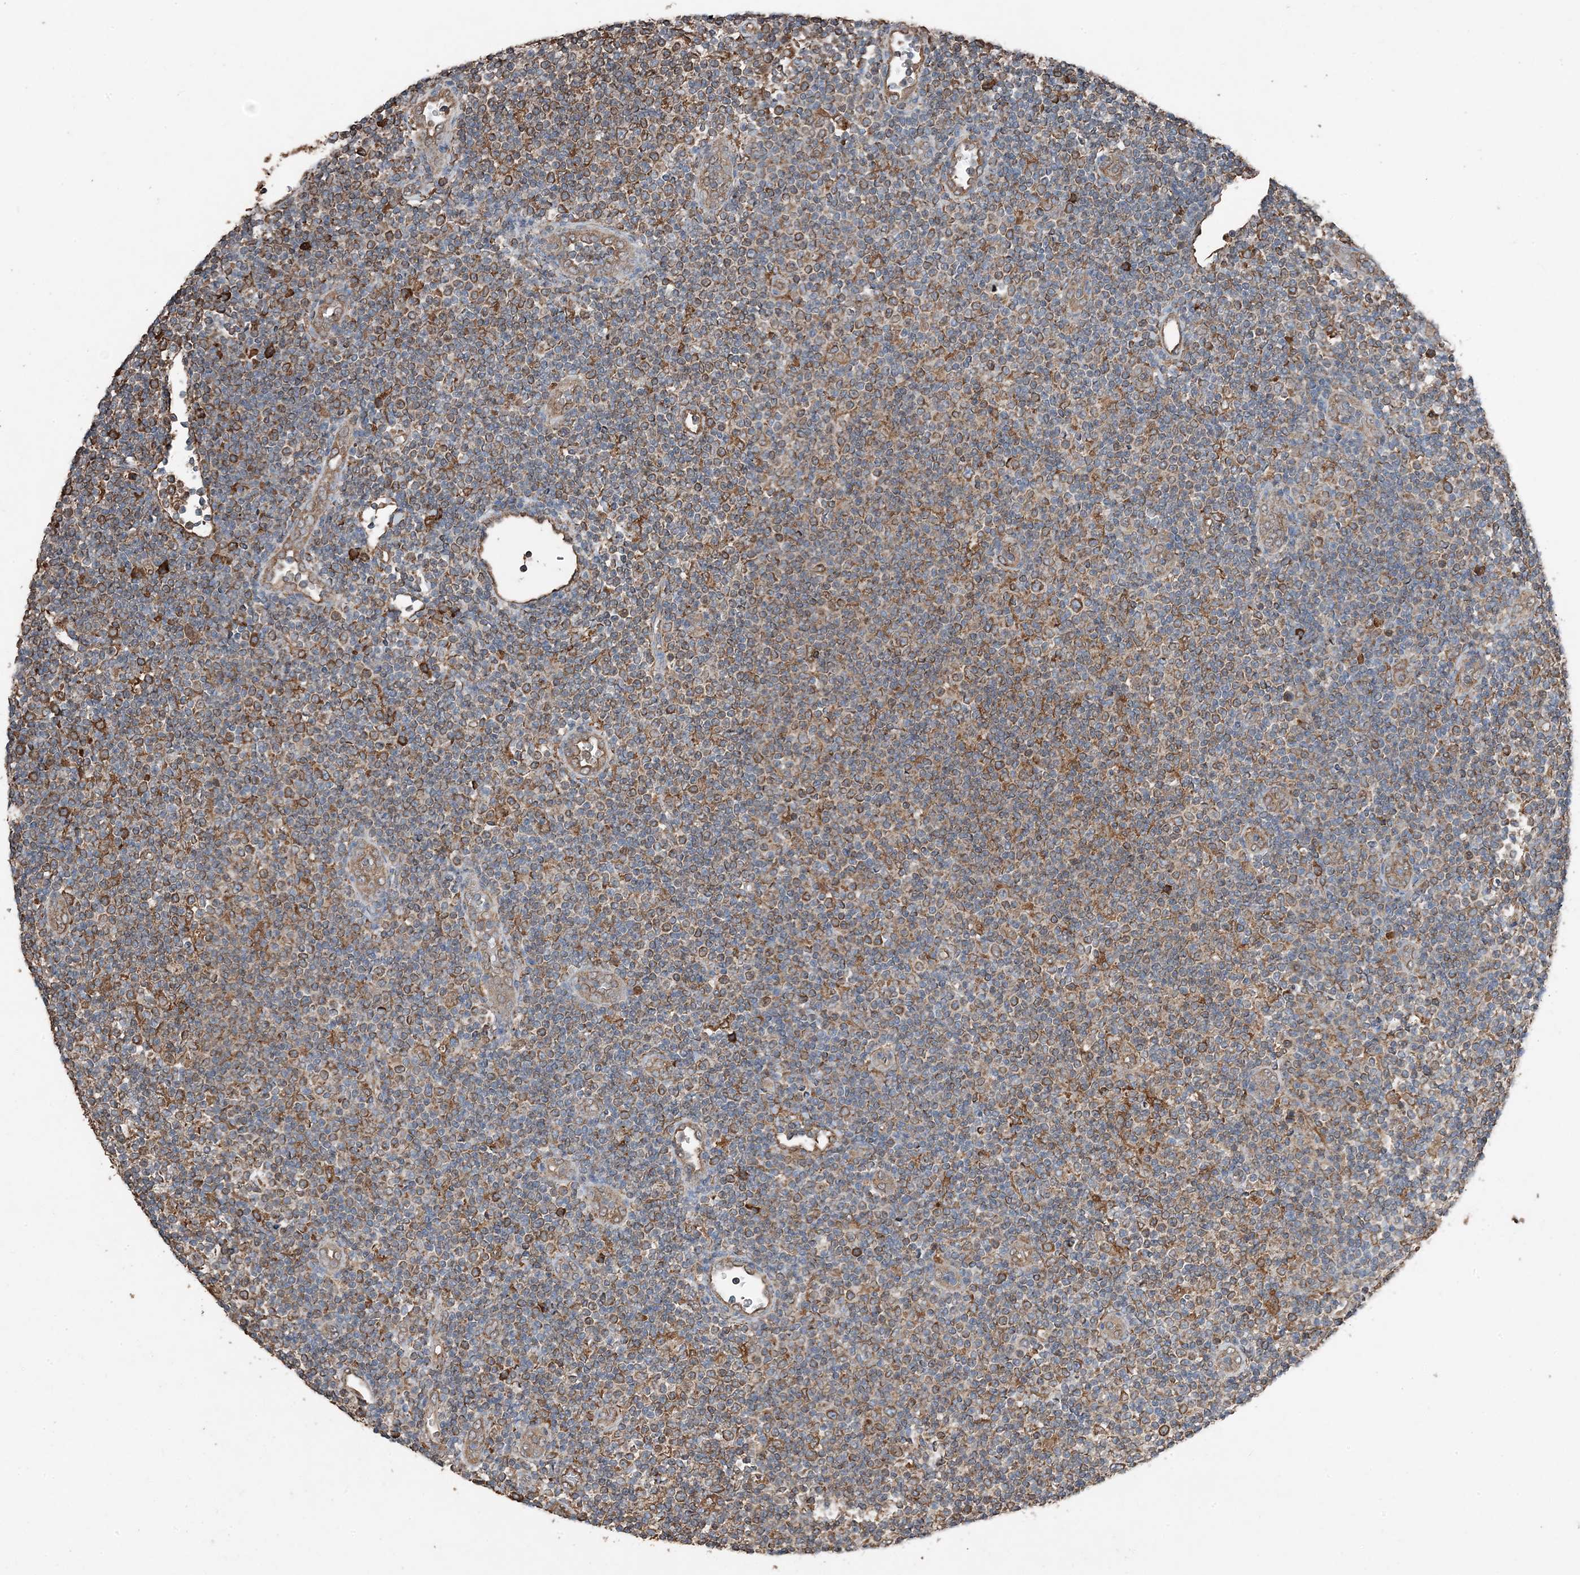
{"staining": {"intensity": "moderate", "quantity": "25%-75%", "location": "cytoplasmic/membranous"}, "tissue": "lymphoma", "cell_type": "Tumor cells", "image_type": "cancer", "snomed": [{"axis": "morphology", "description": "Malignant lymphoma, non-Hodgkin's type, Low grade"}, {"axis": "topography", "description": "Lymph node"}], "caption": "Moderate cytoplasmic/membranous positivity is identified in approximately 25%-75% of tumor cells in lymphoma. The staining was performed using DAB, with brown indicating positive protein expression. Nuclei are stained blue with hematoxylin.", "gene": "PDIA6", "patient": {"sex": "male", "age": 83}}